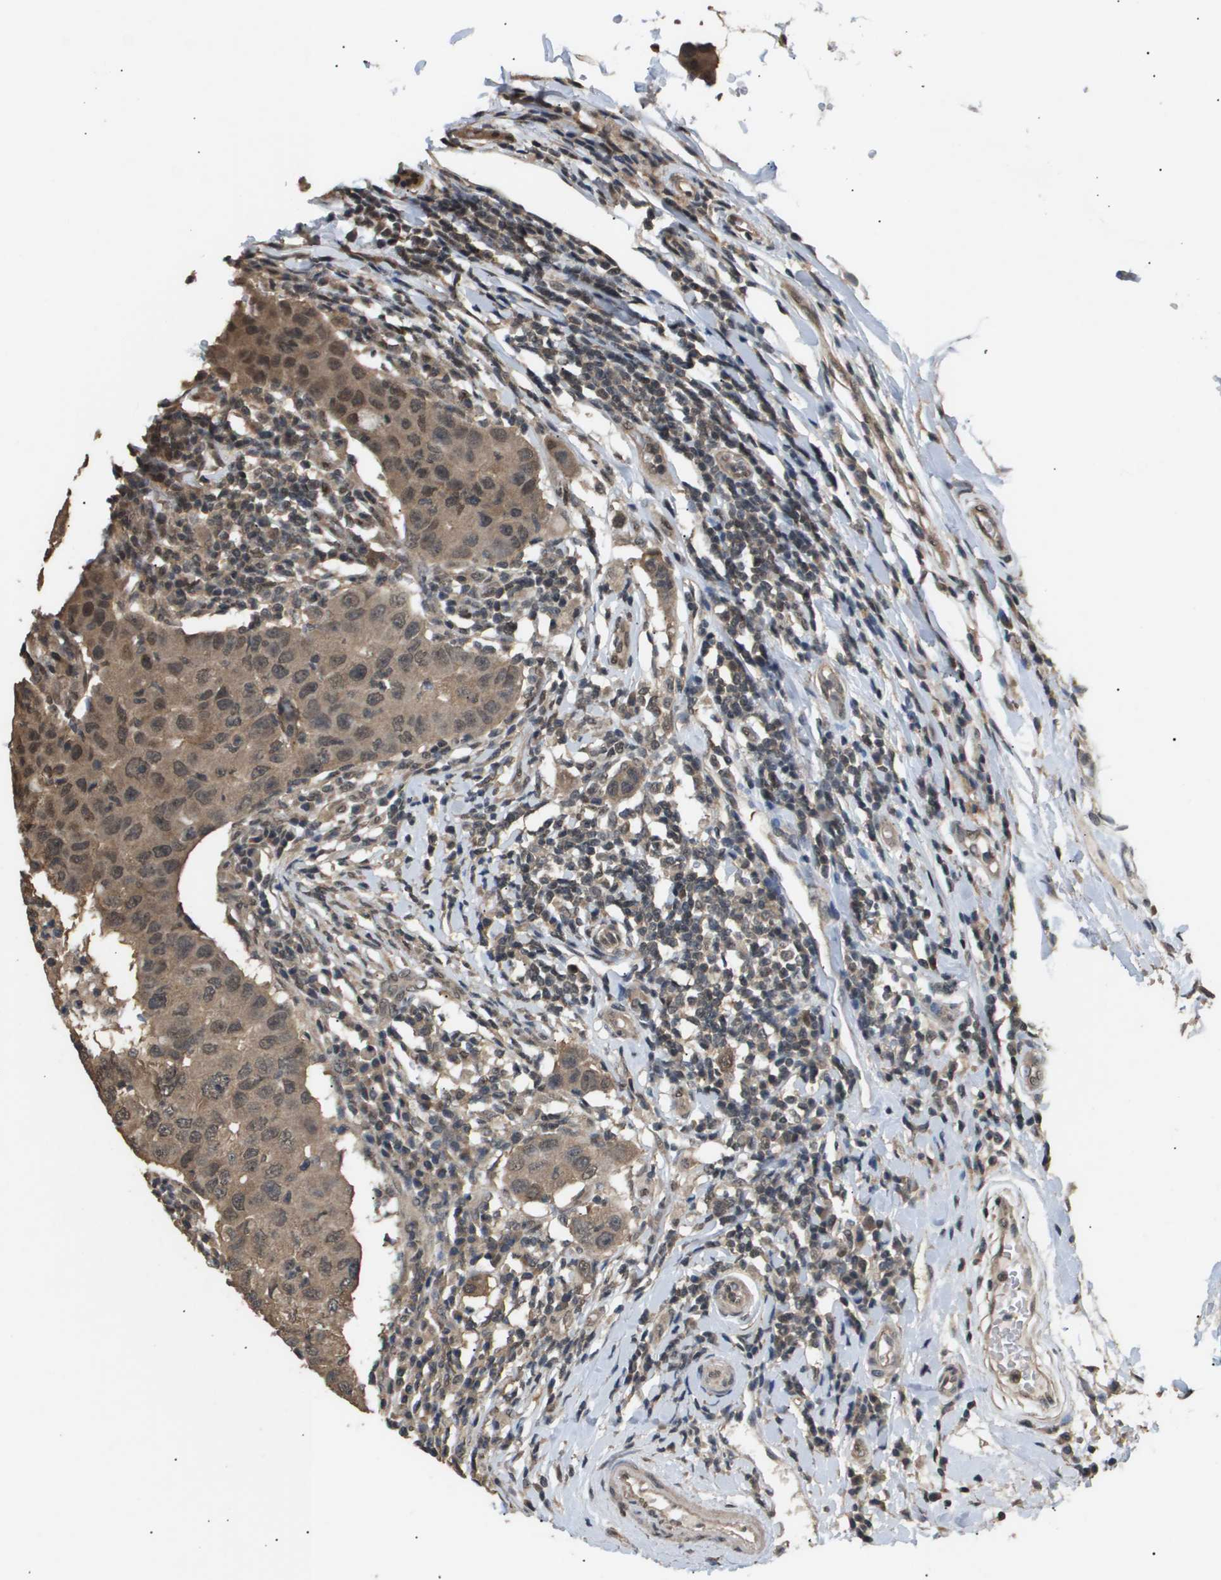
{"staining": {"intensity": "moderate", "quantity": ">75%", "location": "cytoplasmic/membranous,nuclear"}, "tissue": "breast cancer", "cell_type": "Tumor cells", "image_type": "cancer", "snomed": [{"axis": "morphology", "description": "Duct carcinoma"}, {"axis": "topography", "description": "Breast"}], "caption": "Tumor cells display moderate cytoplasmic/membranous and nuclear staining in about >75% of cells in intraductal carcinoma (breast).", "gene": "ING1", "patient": {"sex": "female", "age": 27}}